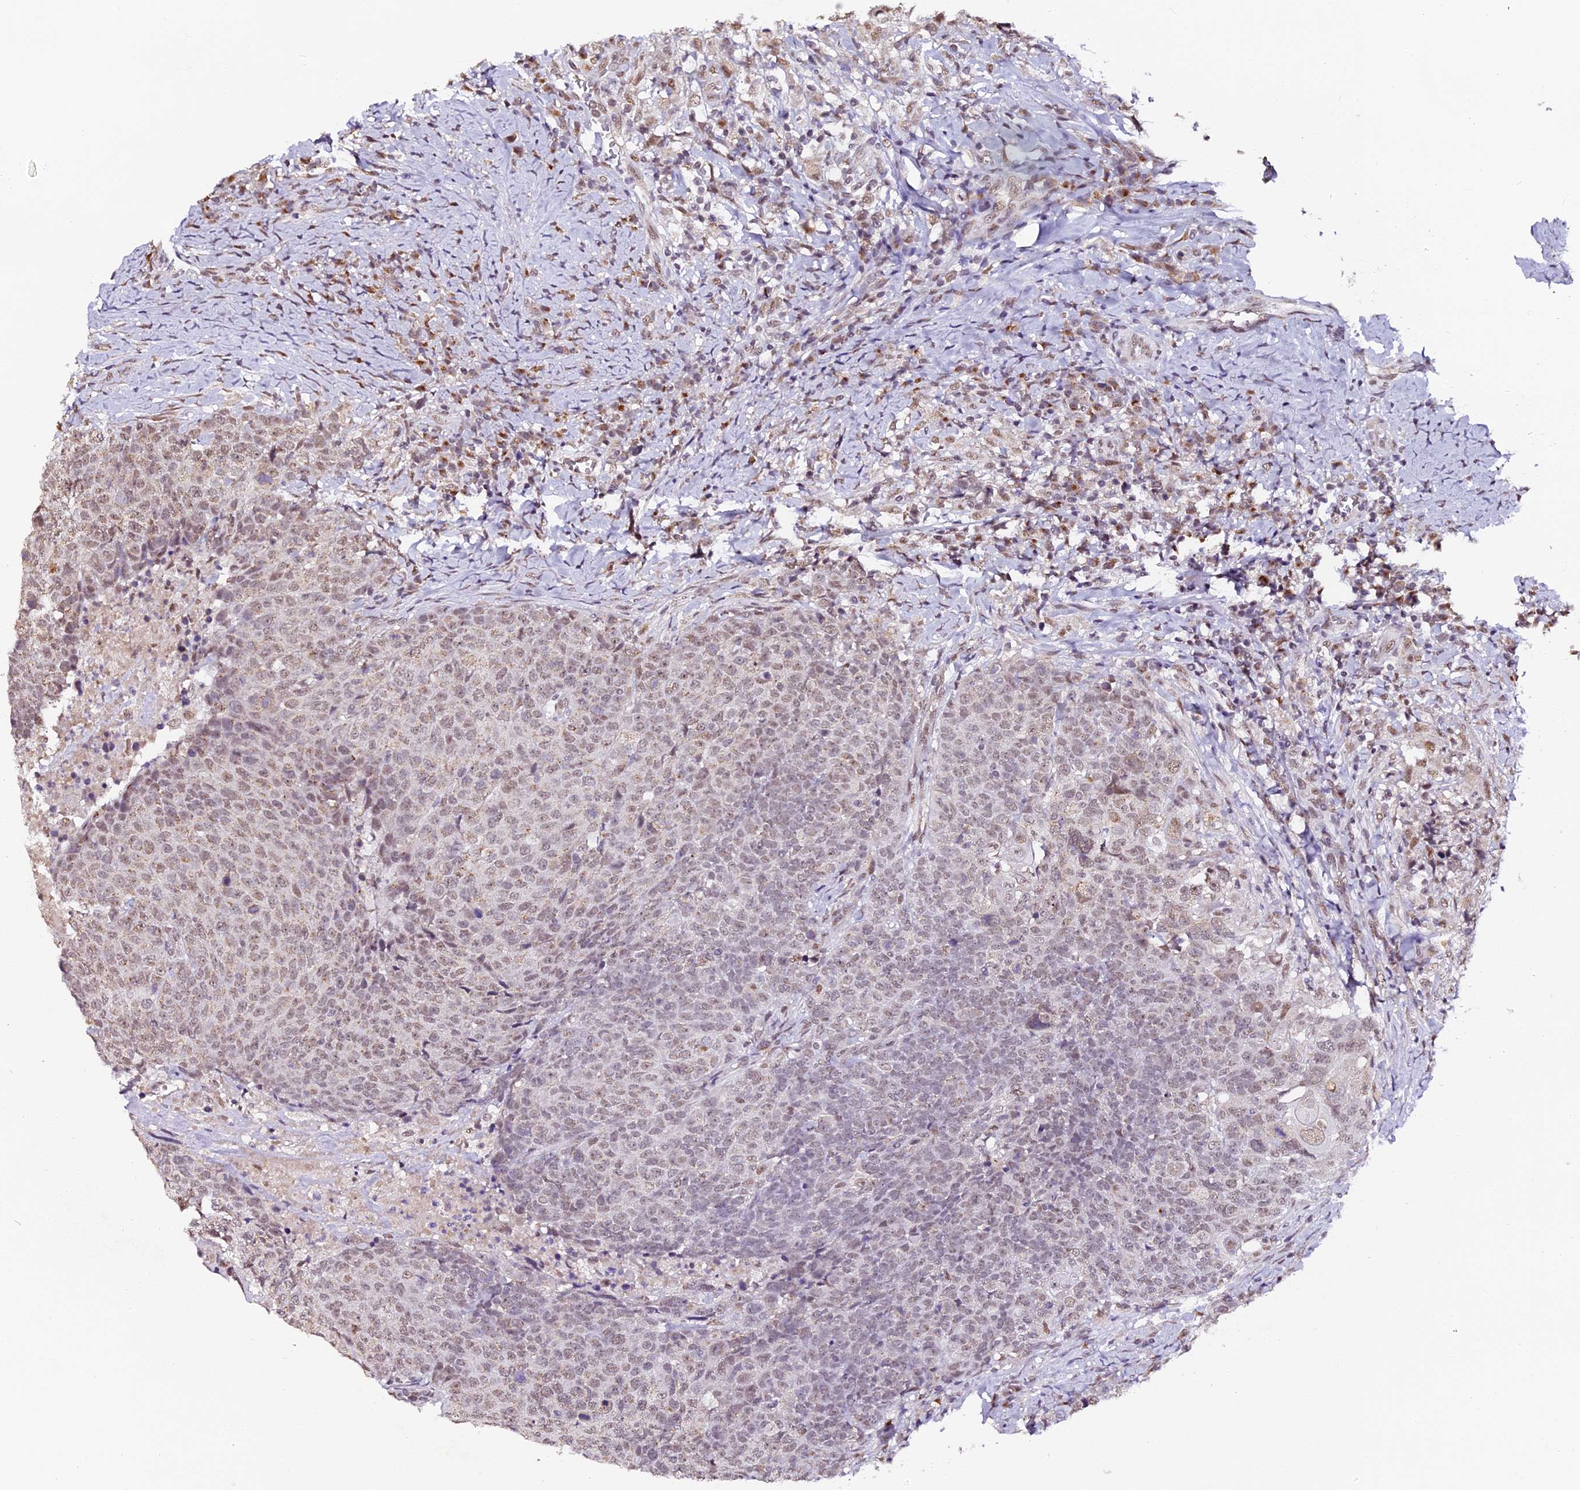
{"staining": {"intensity": "weak", "quantity": "25%-75%", "location": "cytoplasmic/membranous,nuclear"}, "tissue": "head and neck cancer", "cell_type": "Tumor cells", "image_type": "cancer", "snomed": [{"axis": "morphology", "description": "Squamous cell carcinoma, NOS"}, {"axis": "topography", "description": "Head-Neck"}], "caption": "This is an image of immunohistochemistry staining of head and neck cancer, which shows weak expression in the cytoplasmic/membranous and nuclear of tumor cells.", "gene": "NCBP1", "patient": {"sex": "male", "age": 66}}